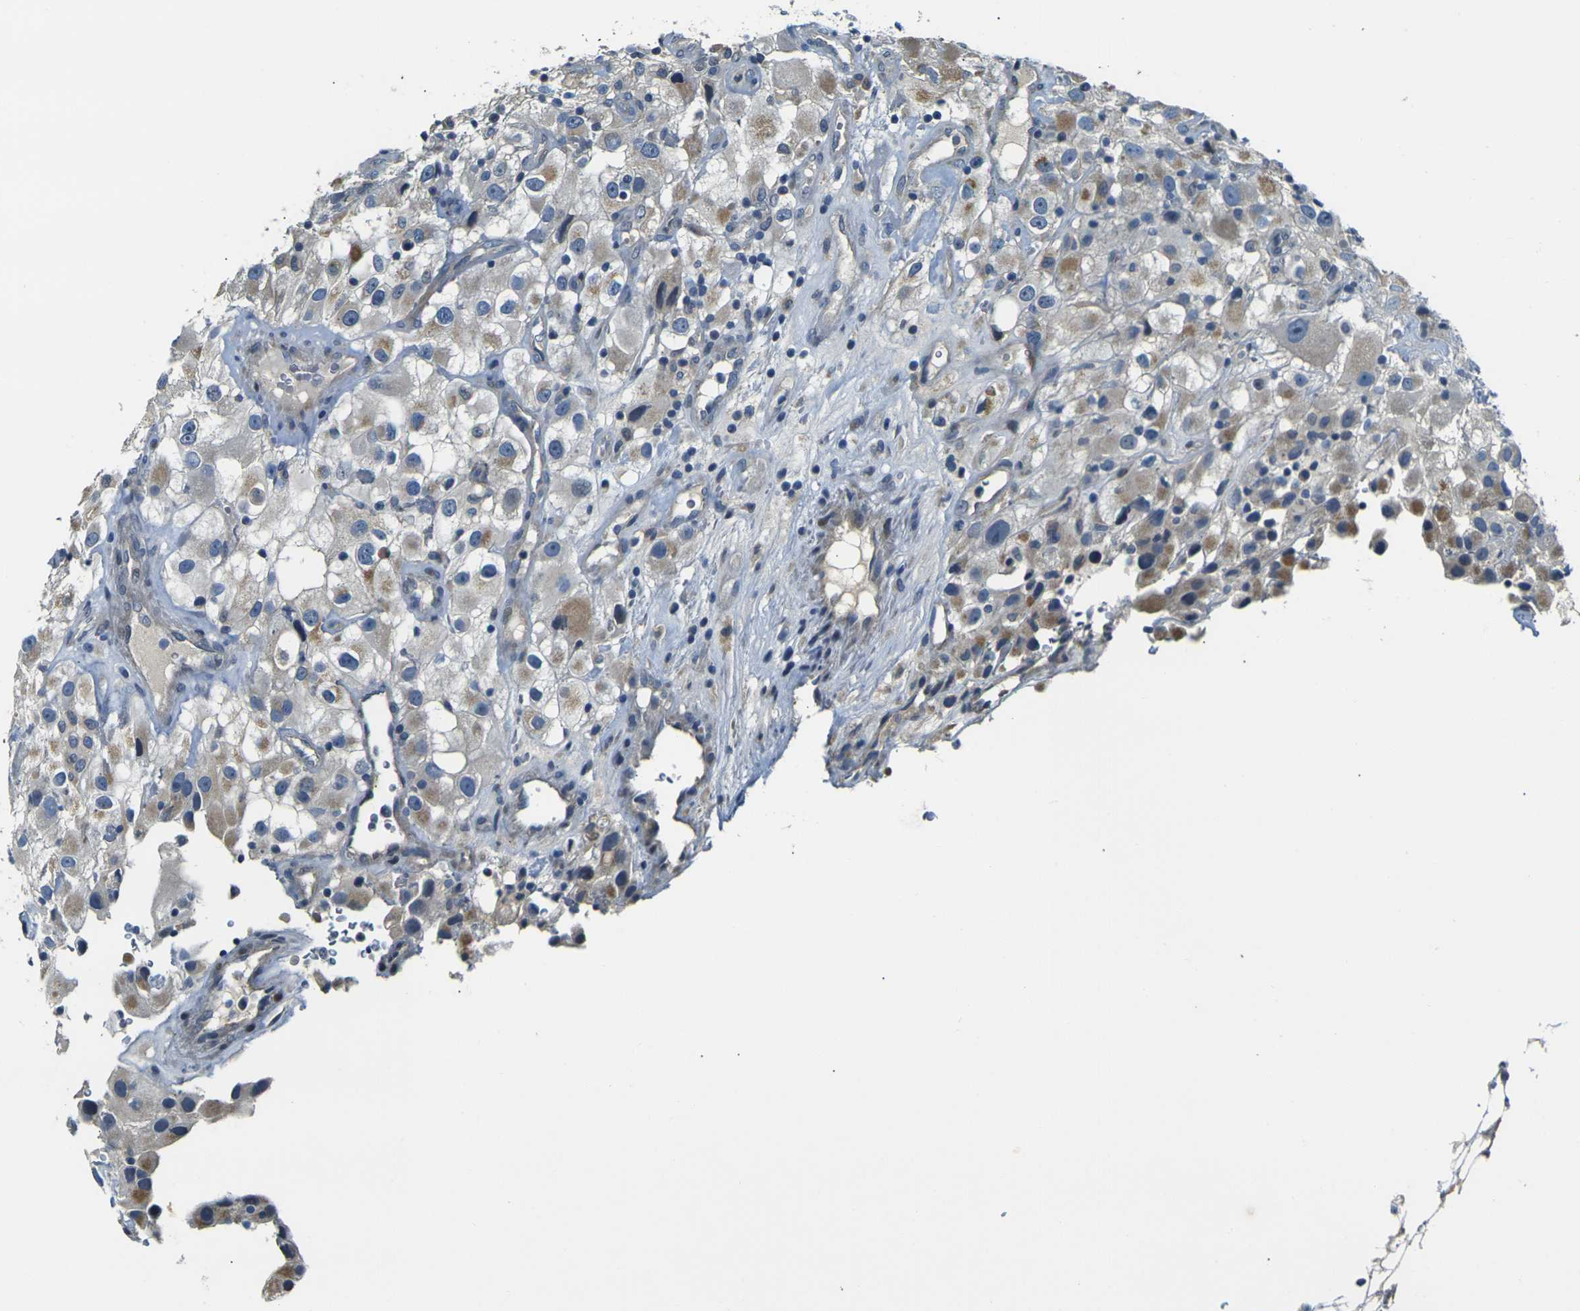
{"staining": {"intensity": "weak", "quantity": "25%-75%", "location": "cytoplasmic/membranous"}, "tissue": "renal cancer", "cell_type": "Tumor cells", "image_type": "cancer", "snomed": [{"axis": "morphology", "description": "Adenocarcinoma, NOS"}, {"axis": "topography", "description": "Kidney"}], "caption": "This is an image of immunohistochemistry (IHC) staining of renal adenocarcinoma, which shows weak positivity in the cytoplasmic/membranous of tumor cells.", "gene": "SHISAL2B", "patient": {"sex": "female", "age": 52}}